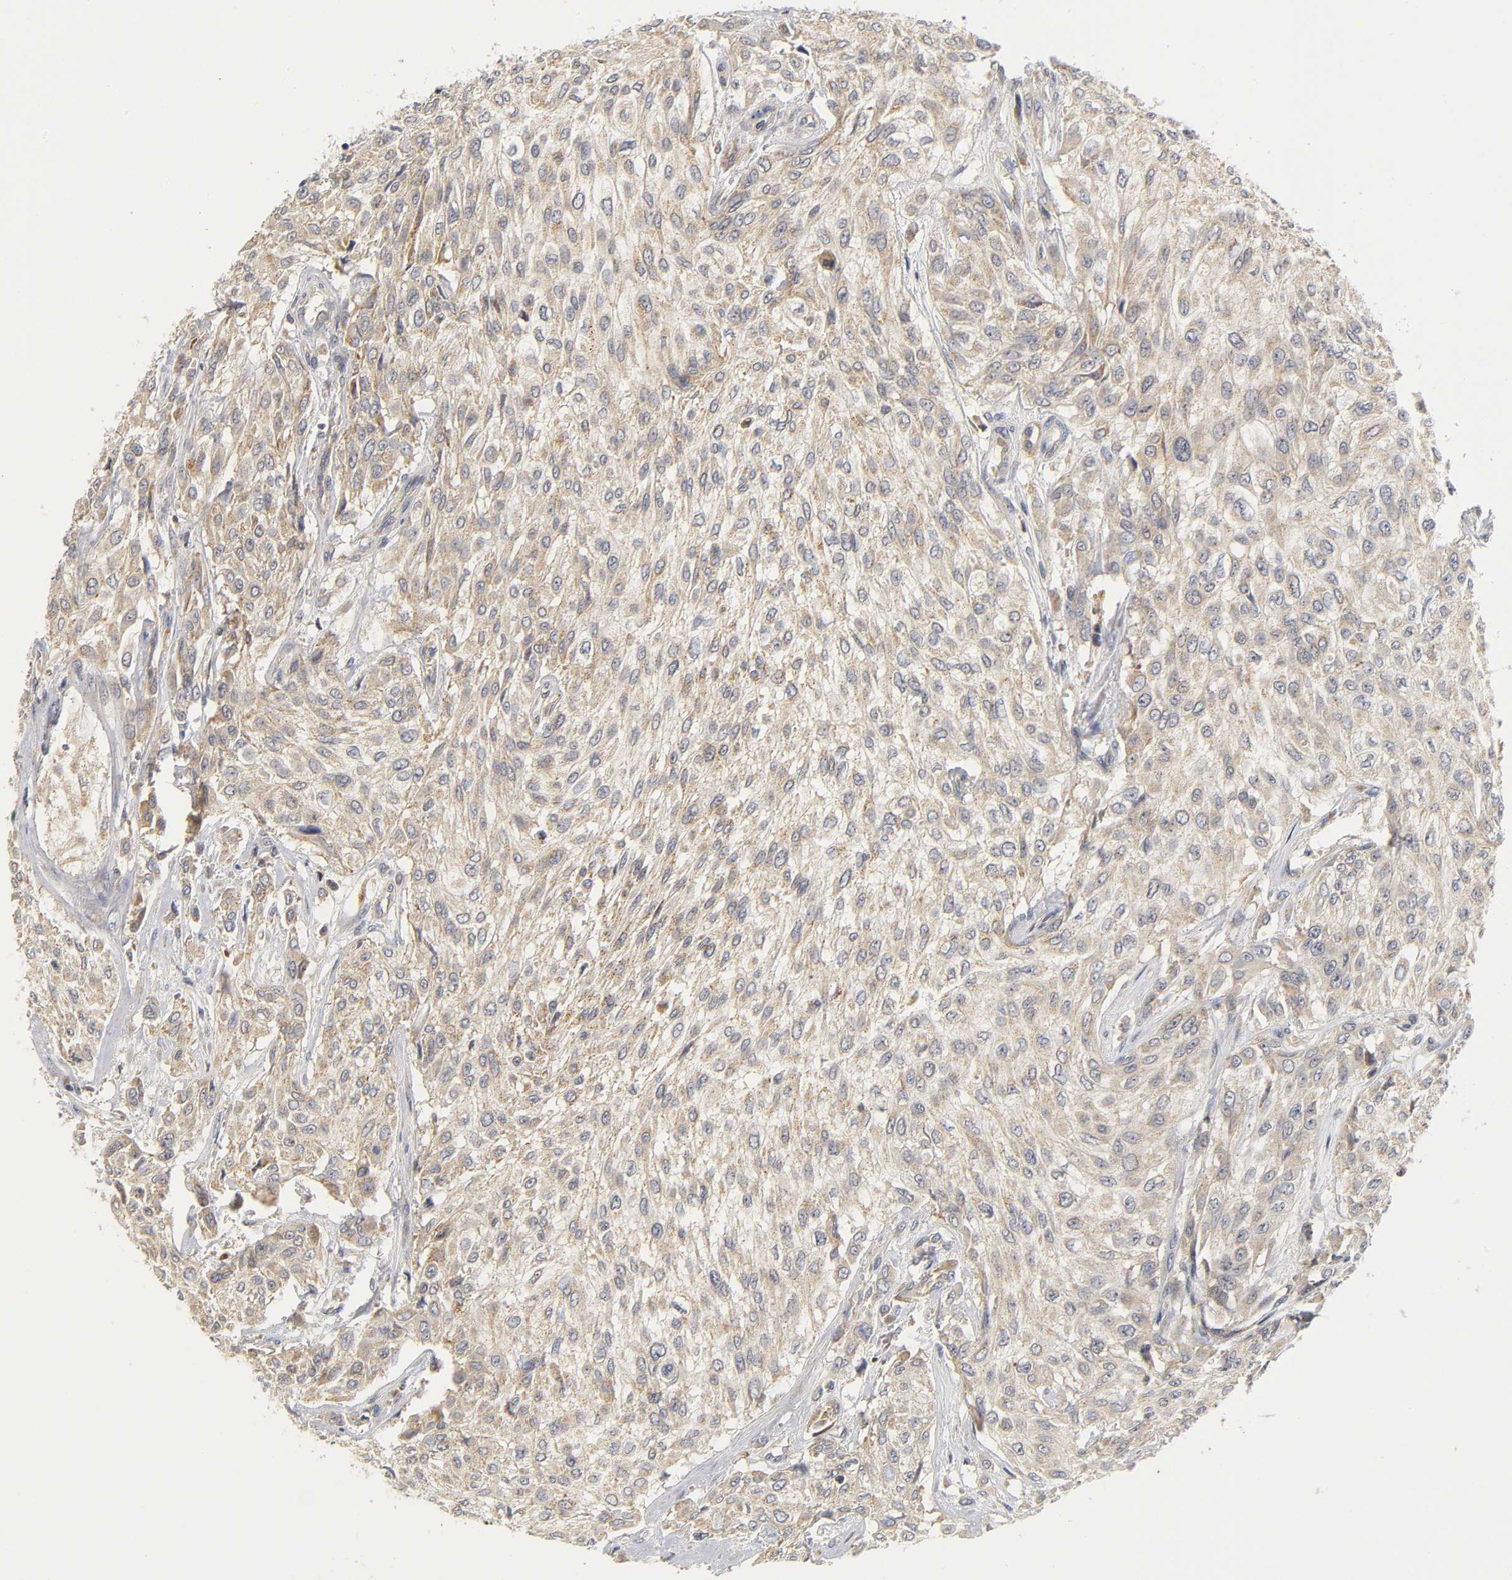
{"staining": {"intensity": "weak", "quantity": ">75%", "location": "cytoplasmic/membranous"}, "tissue": "urothelial cancer", "cell_type": "Tumor cells", "image_type": "cancer", "snomed": [{"axis": "morphology", "description": "Urothelial carcinoma, High grade"}, {"axis": "topography", "description": "Urinary bladder"}], "caption": "Immunohistochemistry of high-grade urothelial carcinoma shows low levels of weak cytoplasmic/membranous expression in approximately >75% of tumor cells.", "gene": "NRP1", "patient": {"sex": "male", "age": 57}}